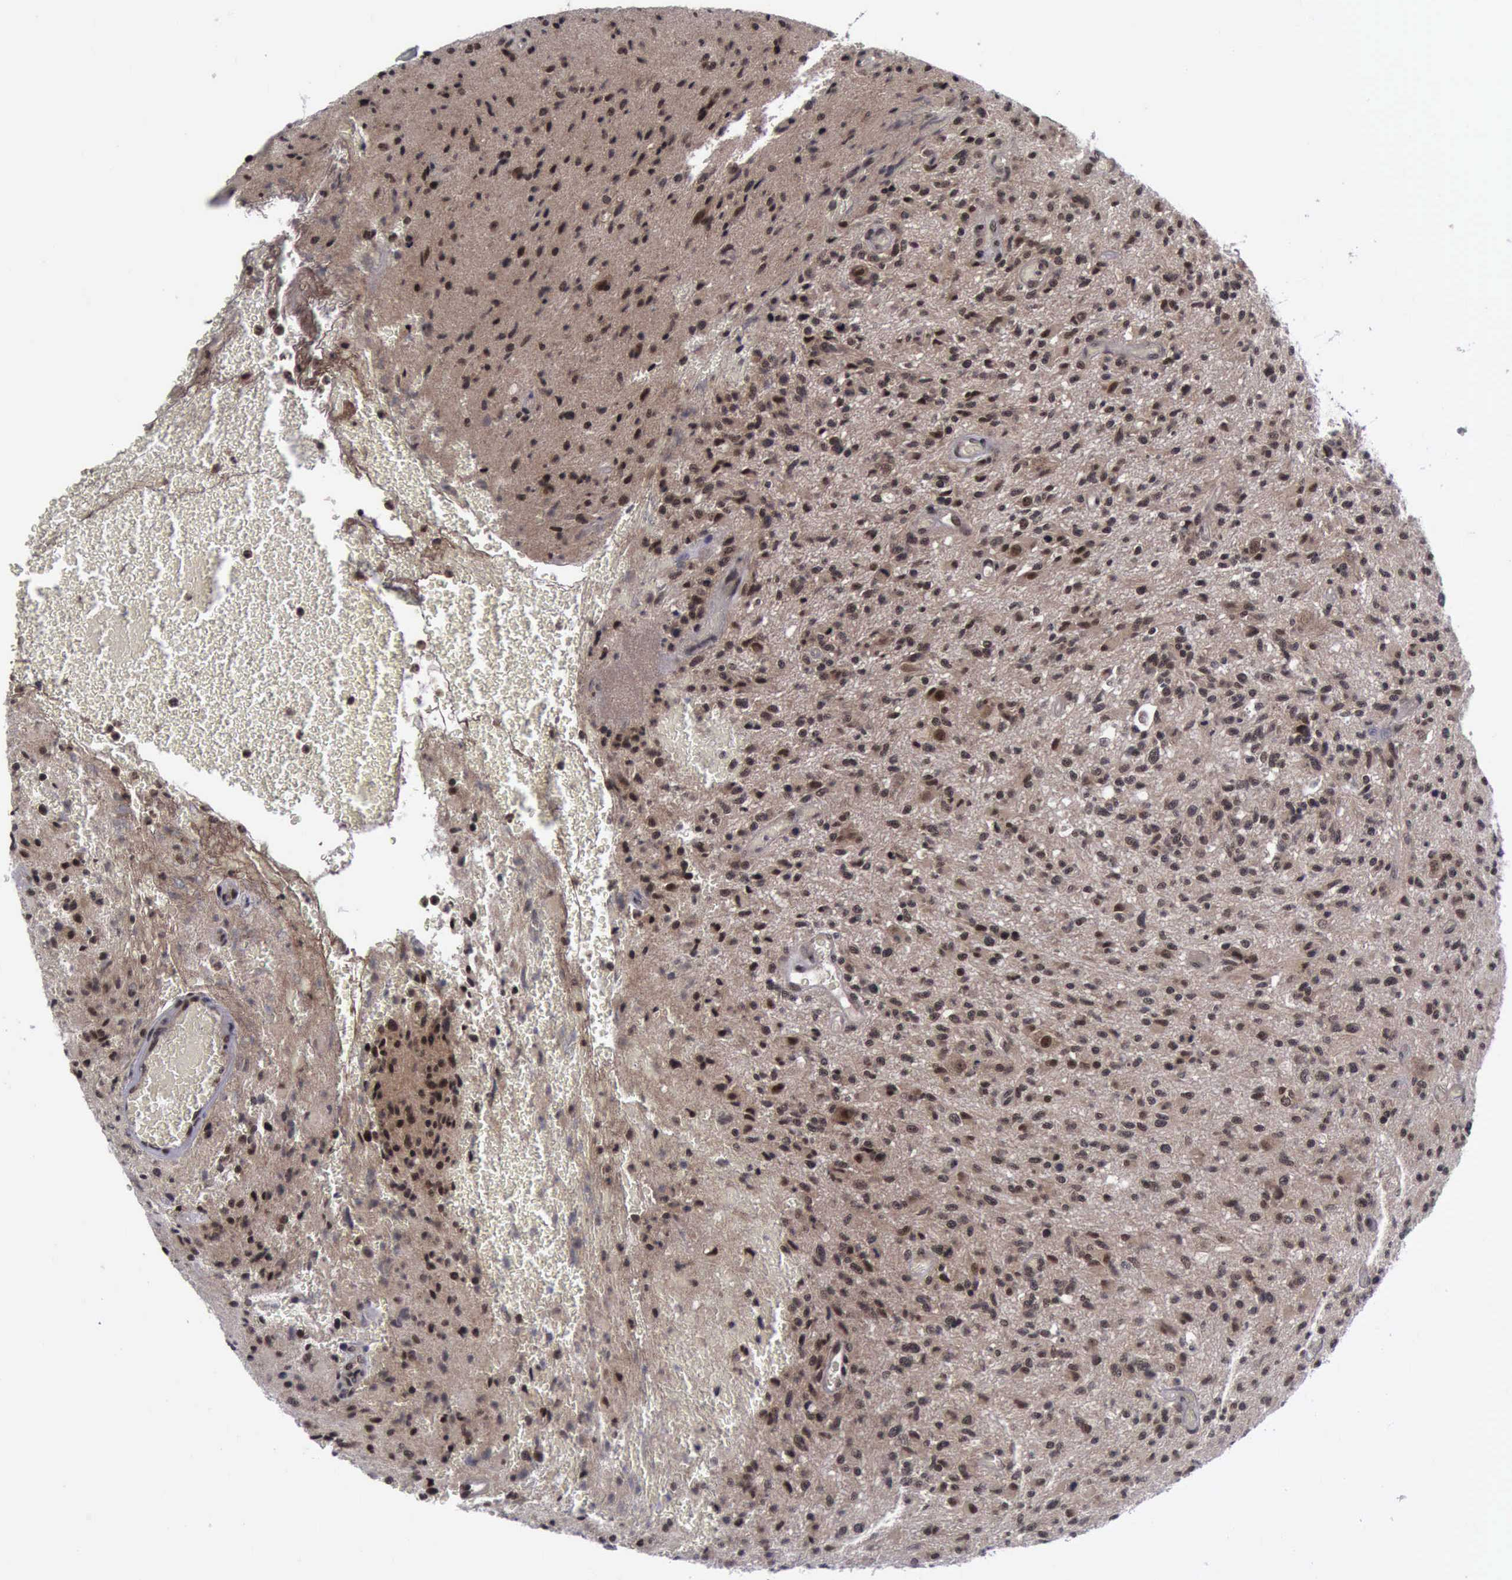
{"staining": {"intensity": "strong", "quantity": ">75%", "location": "cytoplasmic/membranous,nuclear"}, "tissue": "glioma", "cell_type": "Tumor cells", "image_type": "cancer", "snomed": [{"axis": "morphology", "description": "Glioma, malignant, Low grade"}, {"axis": "topography", "description": "Brain"}], "caption": "This histopathology image shows immunohistochemistry staining of human malignant low-grade glioma, with high strong cytoplasmic/membranous and nuclear staining in approximately >75% of tumor cells.", "gene": "ATM", "patient": {"sex": "female", "age": 46}}